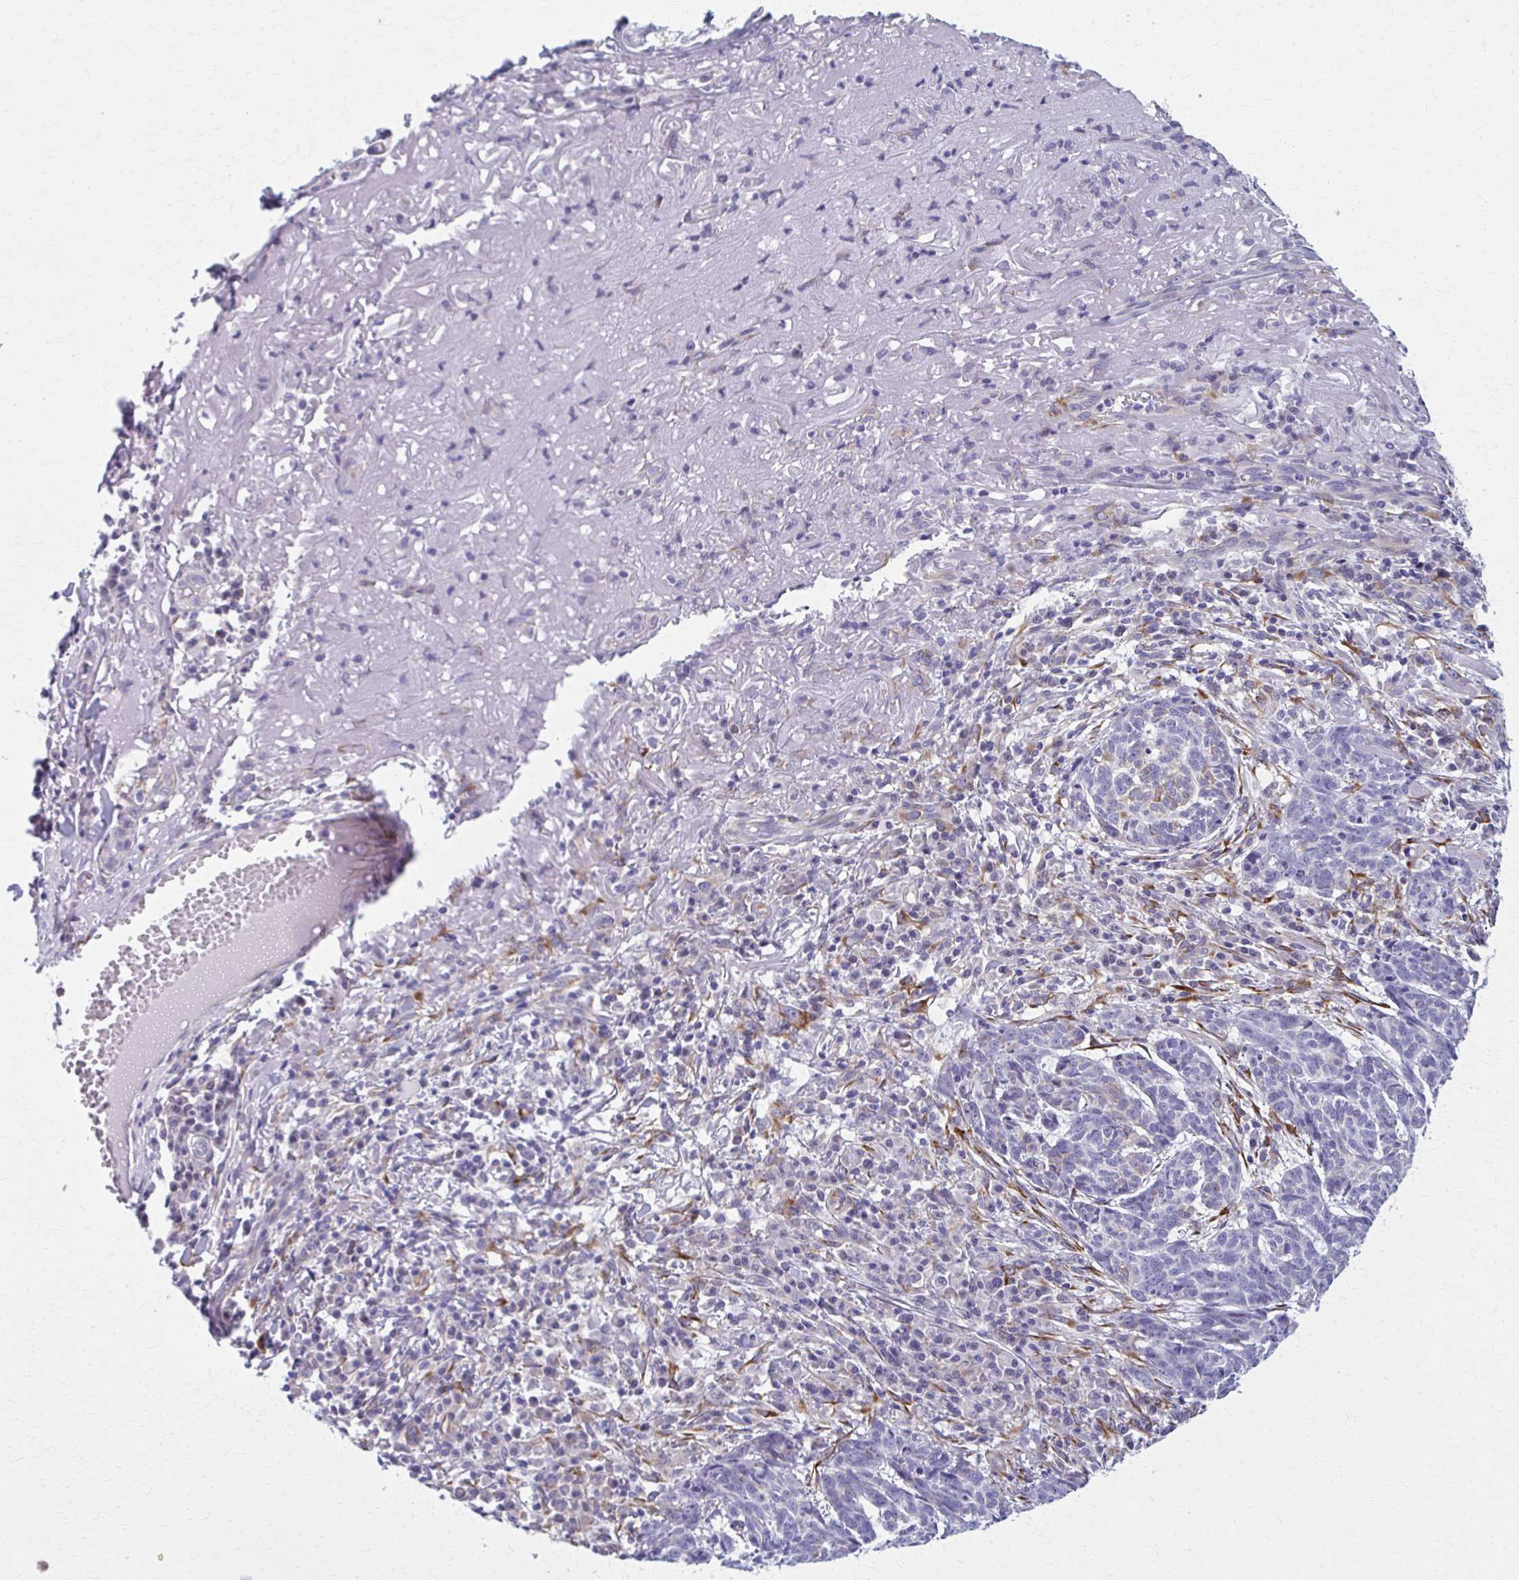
{"staining": {"intensity": "weak", "quantity": "<25%", "location": "cytoplasmic/membranous"}, "tissue": "skin cancer", "cell_type": "Tumor cells", "image_type": "cancer", "snomed": [{"axis": "morphology", "description": "Basal cell carcinoma"}, {"axis": "topography", "description": "Skin"}], "caption": "The micrograph displays no staining of tumor cells in skin cancer. (DAB (3,3'-diaminobenzidine) immunohistochemistry visualized using brightfield microscopy, high magnification).", "gene": "SPATS2L", "patient": {"sex": "female", "age": 93}}